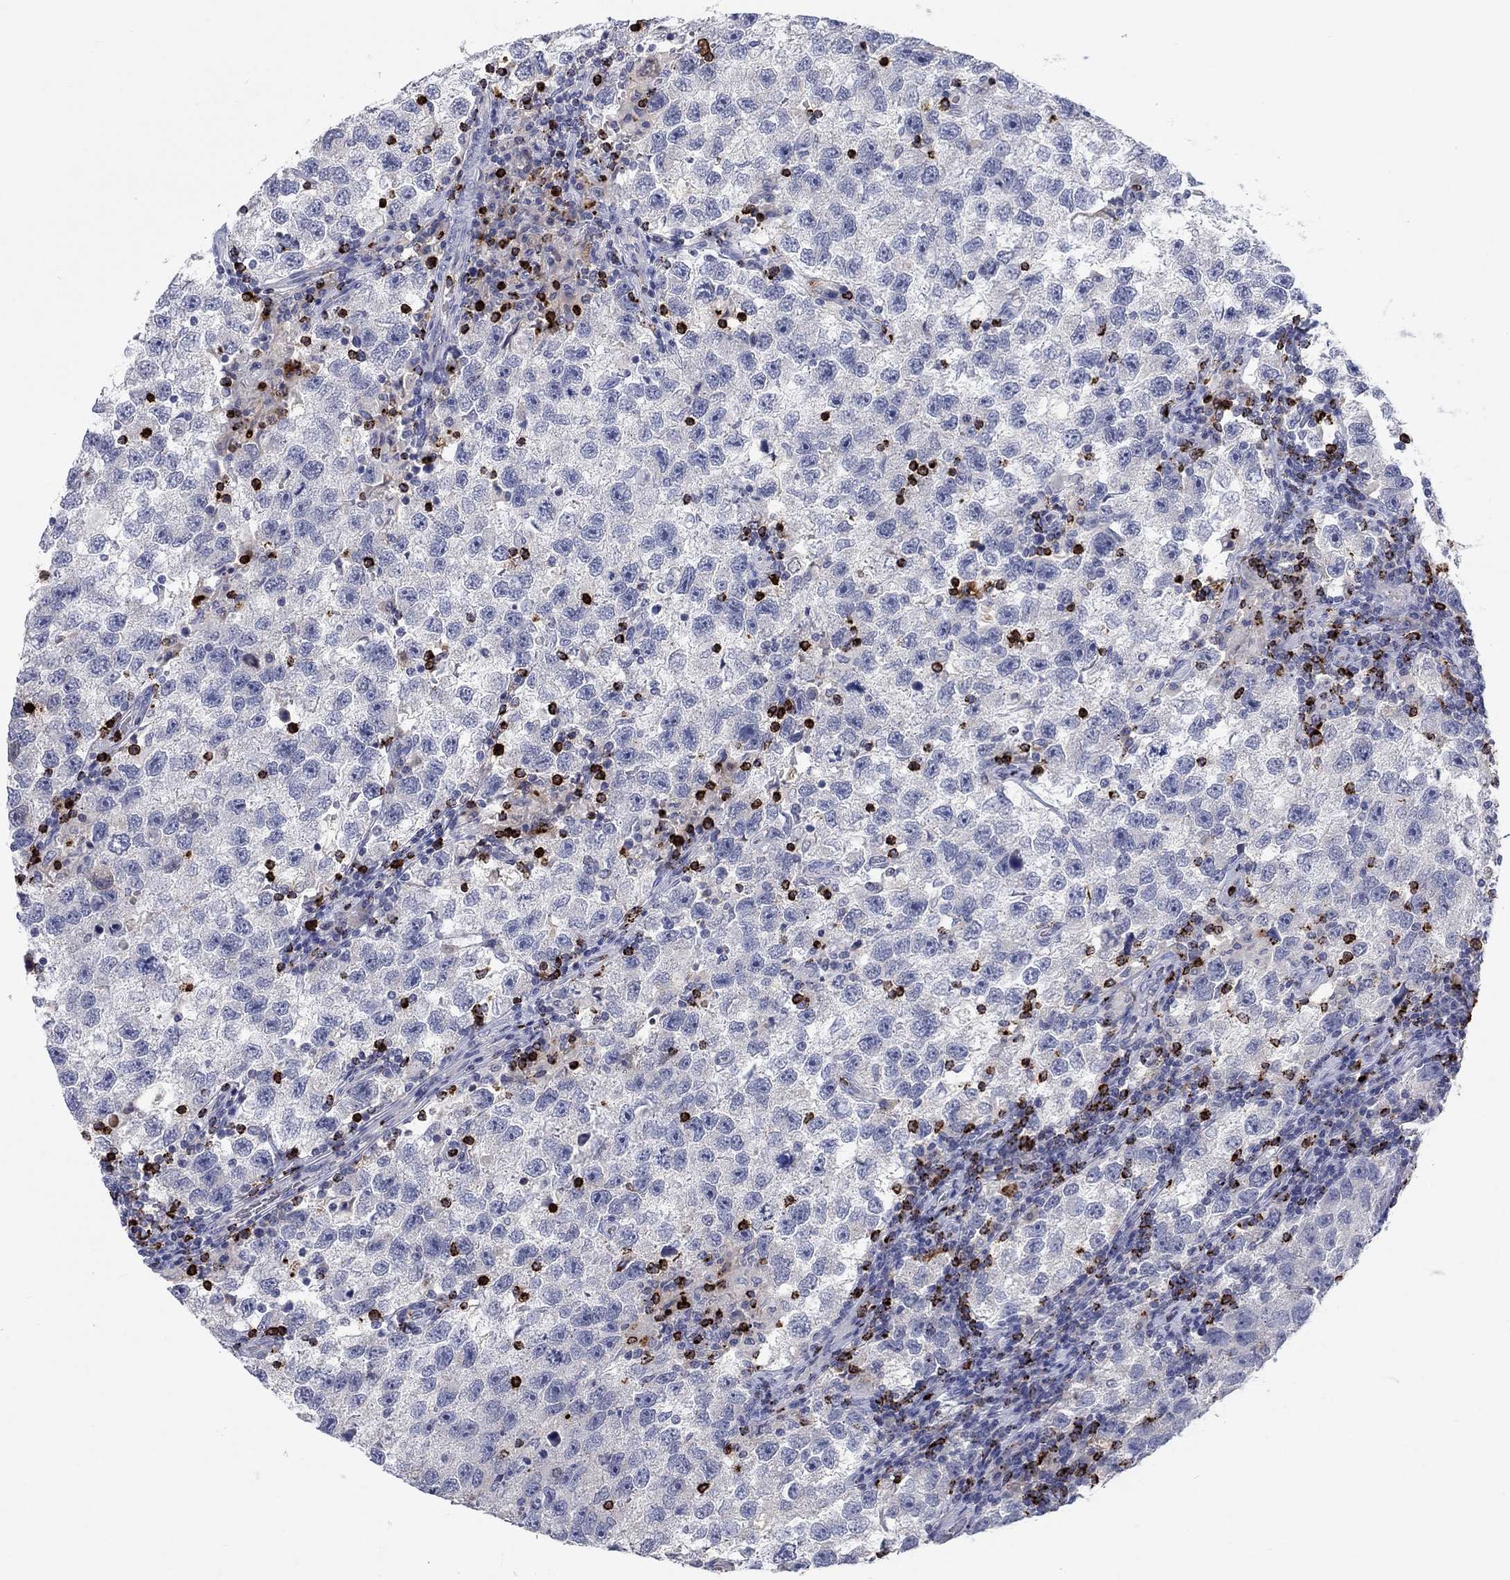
{"staining": {"intensity": "negative", "quantity": "none", "location": "none"}, "tissue": "testis cancer", "cell_type": "Tumor cells", "image_type": "cancer", "snomed": [{"axis": "morphology", "description": "Seminoma, NOS"}, {"axis": "topography", "description": "Testis"}], "caption": "The image displays no staining of tumor cells in testis cancer.", "gene": "GZMA", "patient": {"sex": "male", "age": 26}}